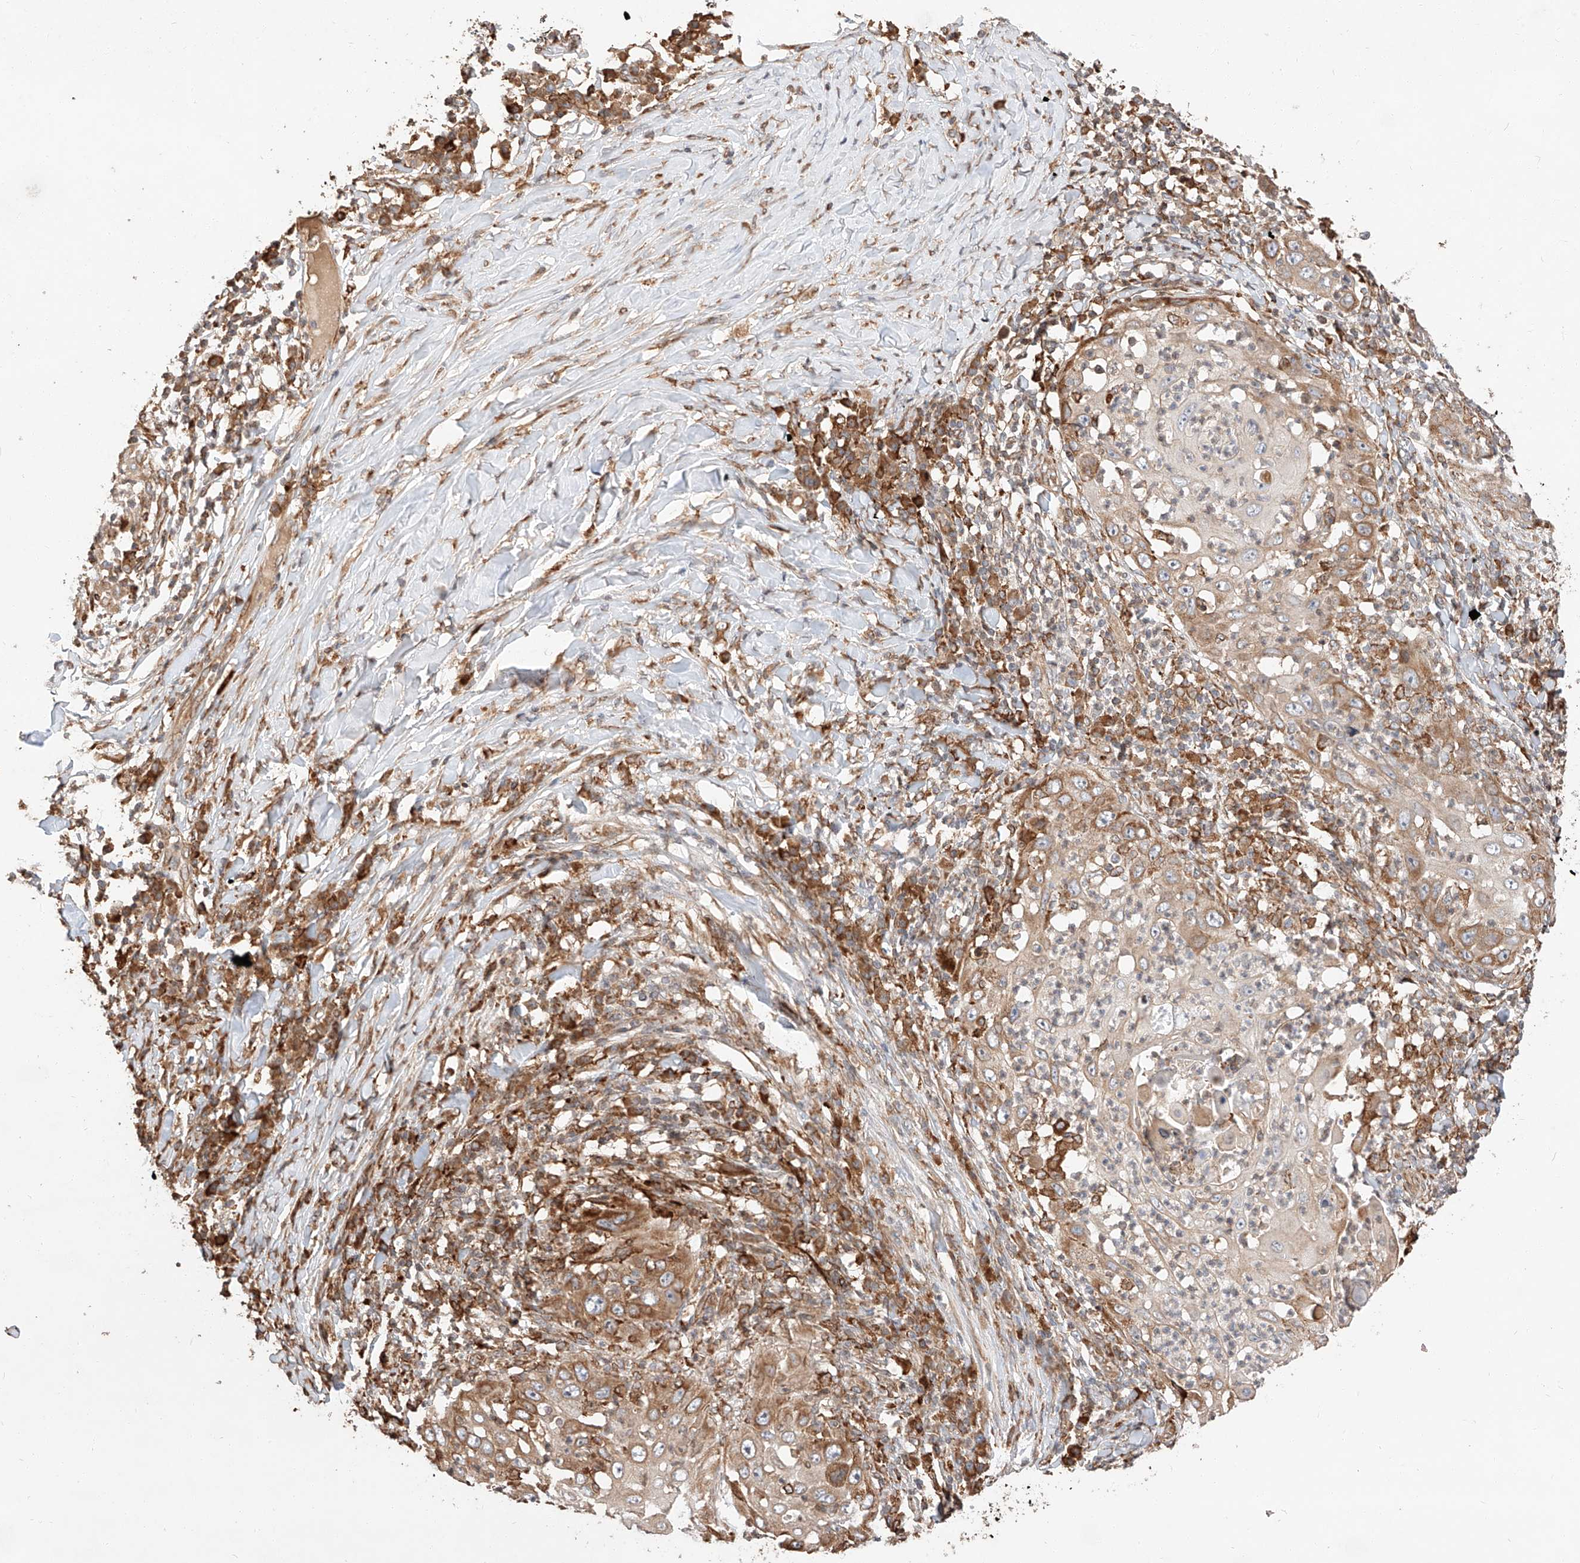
{"staining": {"intensity": "moderate", "quantity": ">75%", "location": "cytoplasmic/membranous"}, "tissue": "skin cancer", "cell_type": "Tumor cells", "image_type": "cancer", "snomed": [{"axis": "morphology", "description": "Squamous cell carcinoma, NOS"}, {"axis": "topography", "description": "Skin"}], "caption": "Protein analysis of skin cancer (squamous cell carcinoma) tissue shows moderate cytoplasmic/membranous expression in about >75% of tumor cells.", "gene": "ZNF84", "patient": {"sex": "female", "age": 44}}